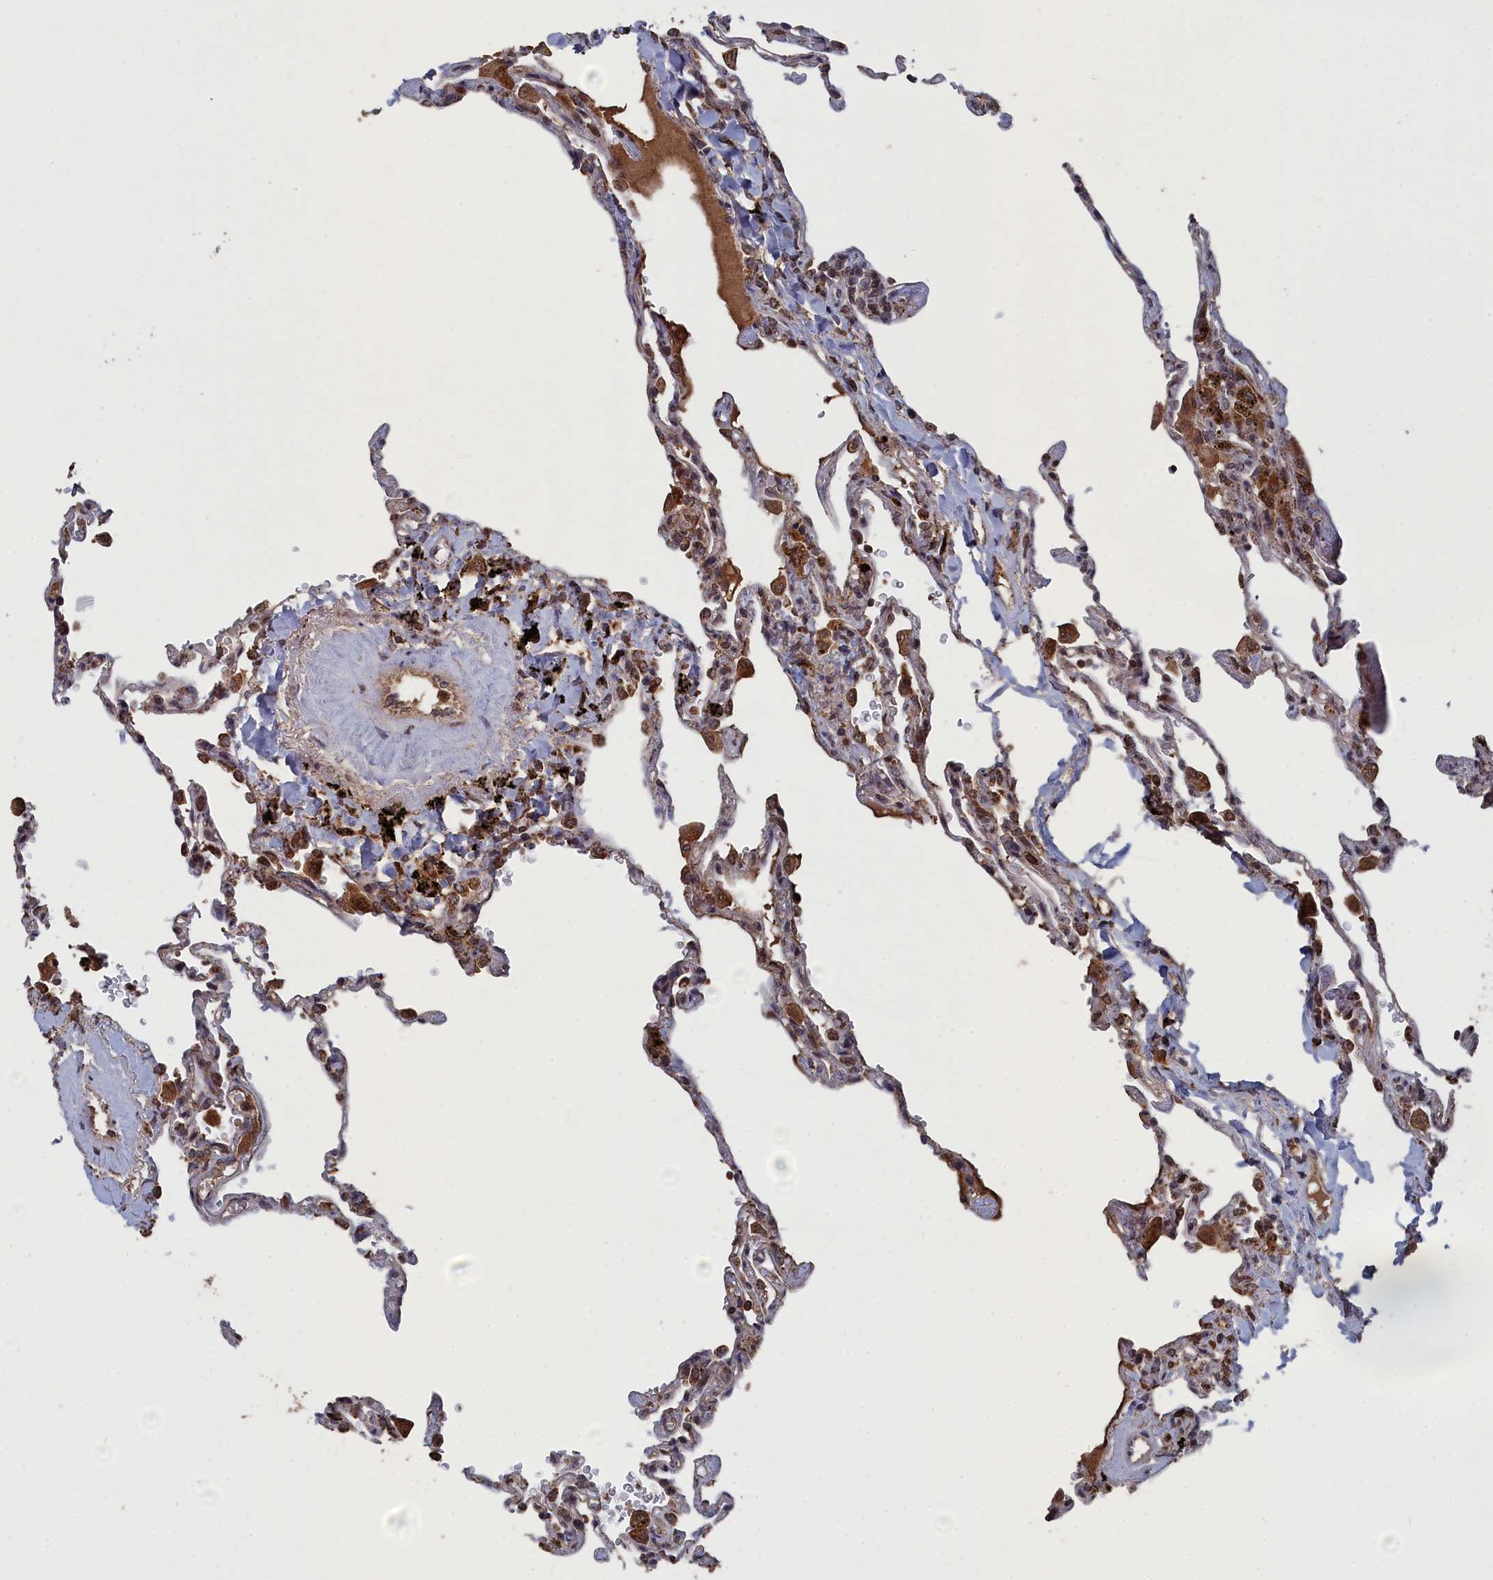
{"staining": {"intensity": "moderate", "quantity": "25%-75%", "location": "cytoplasmic/membranous"}, "tissue": "lung", "cell_type": "Alveolar cells", "image_type": "normal", "snomed": [{"axis": "morphology", "description": "Normal tissue, NOS"}, {"axis": "topography", "description": "Lung"}], "caption": "Immunohistochemical staining of normal lung exhibits moderate cytoplasmic/membranous protein positivity in about 25%-75% of alveolar cells.", "gene": "CEACAM21", "patient": {"sex": "male", "age": 59}}